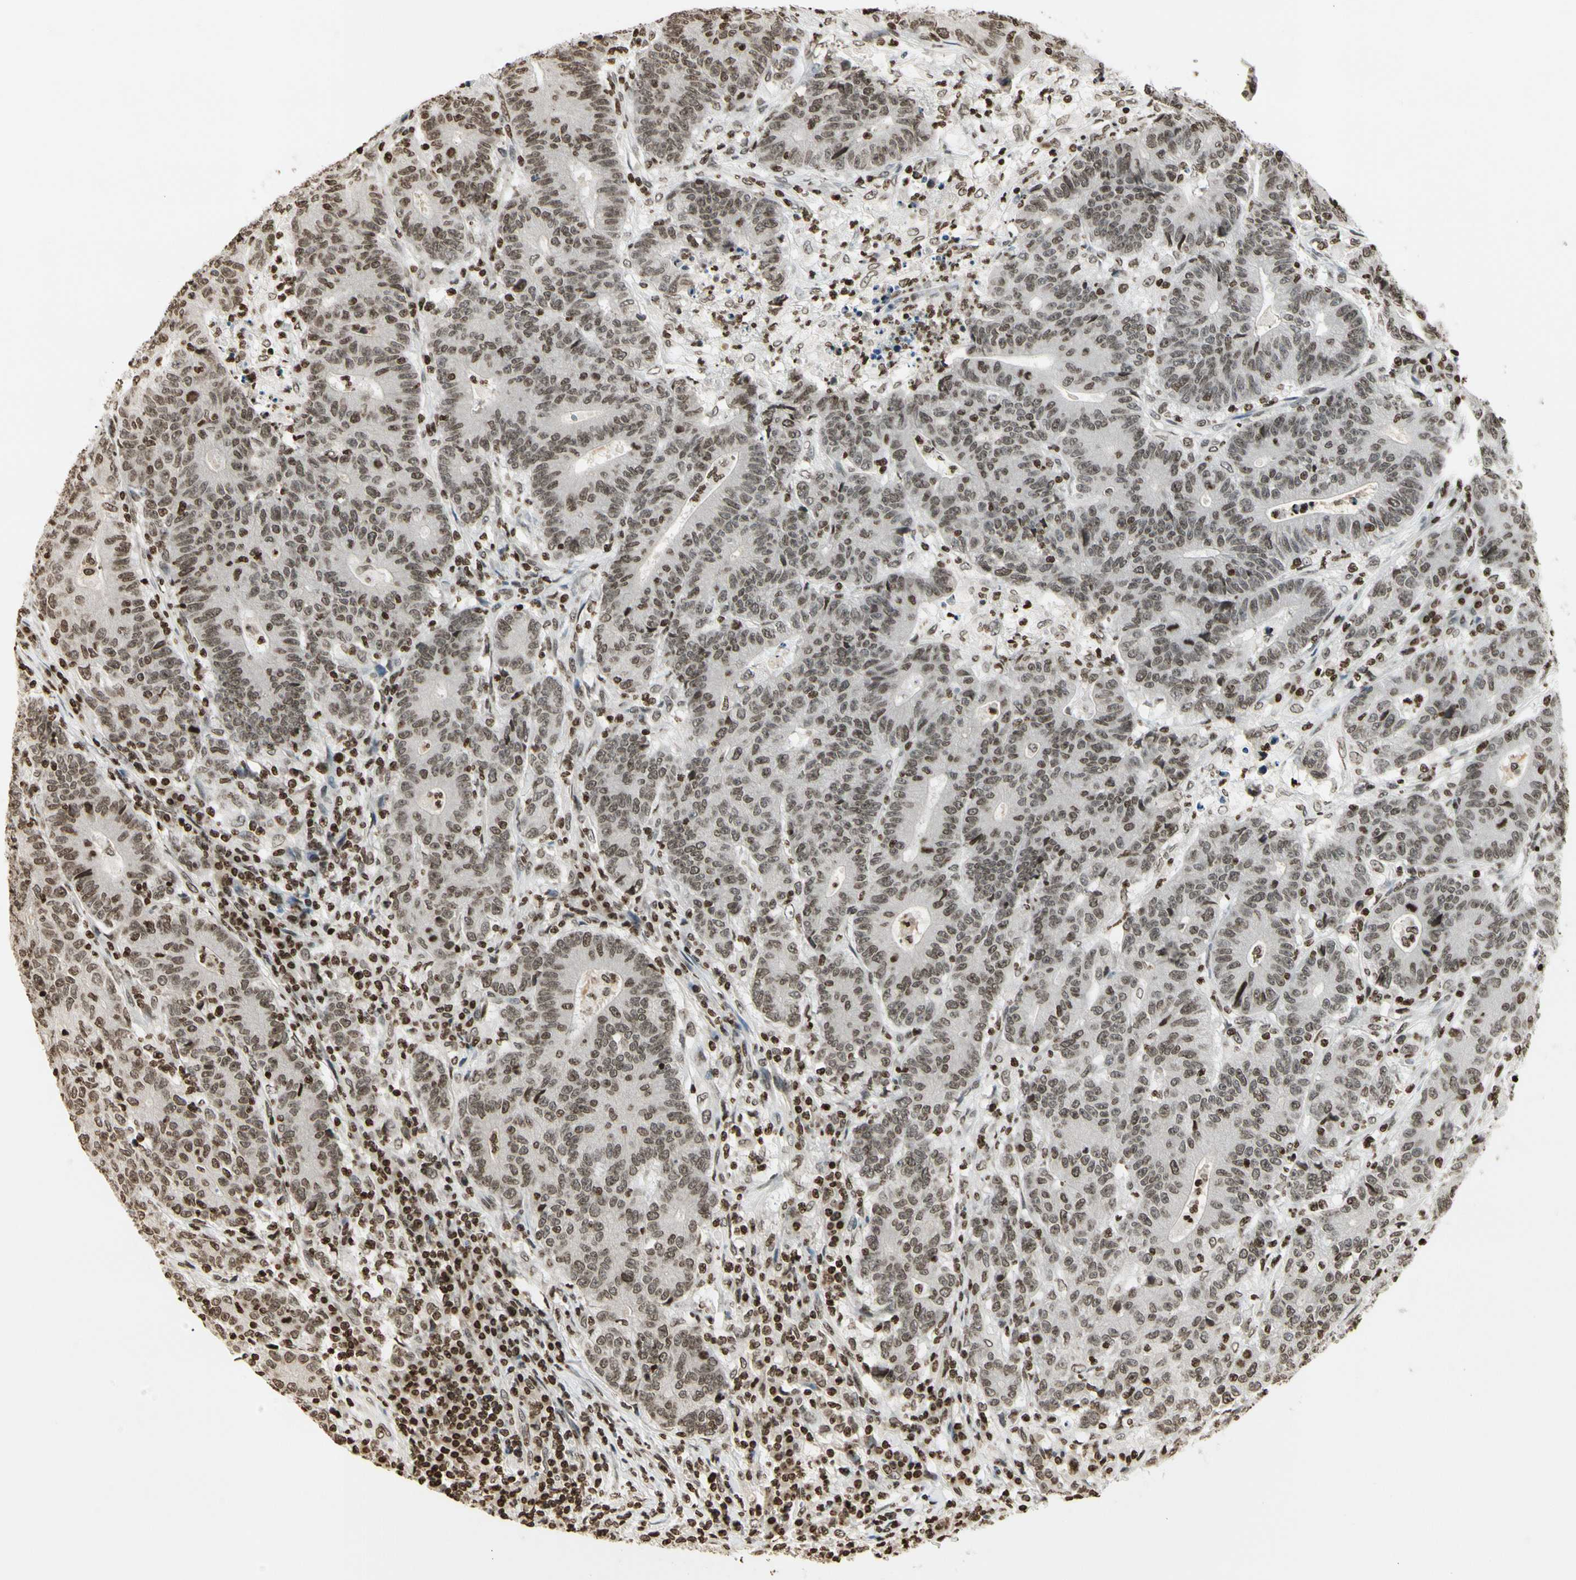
{"staining": {"intensity": "weak", "quantity": ">75%", "location": "nuclear"}, "tissue": "colorectal cancer", "cell_type": "Tumor cells", "image_type": "cancer", "snomed": [{"axis": "morphology", "description": "Normal tissue, NOS"}, {"axis": "morphology", "description": "Adenocarcinoma, NOS"}, {"axis": "topography", "description": "Colon"}], "caption": "Weak nuclear expression for a protein is appreciated in approximately >75% of tumor cells of adenocarcinoma (colorectal) using immunohistochemistry.", "gene": "RORA", "patient": {"sex": "female", "age": 75}}